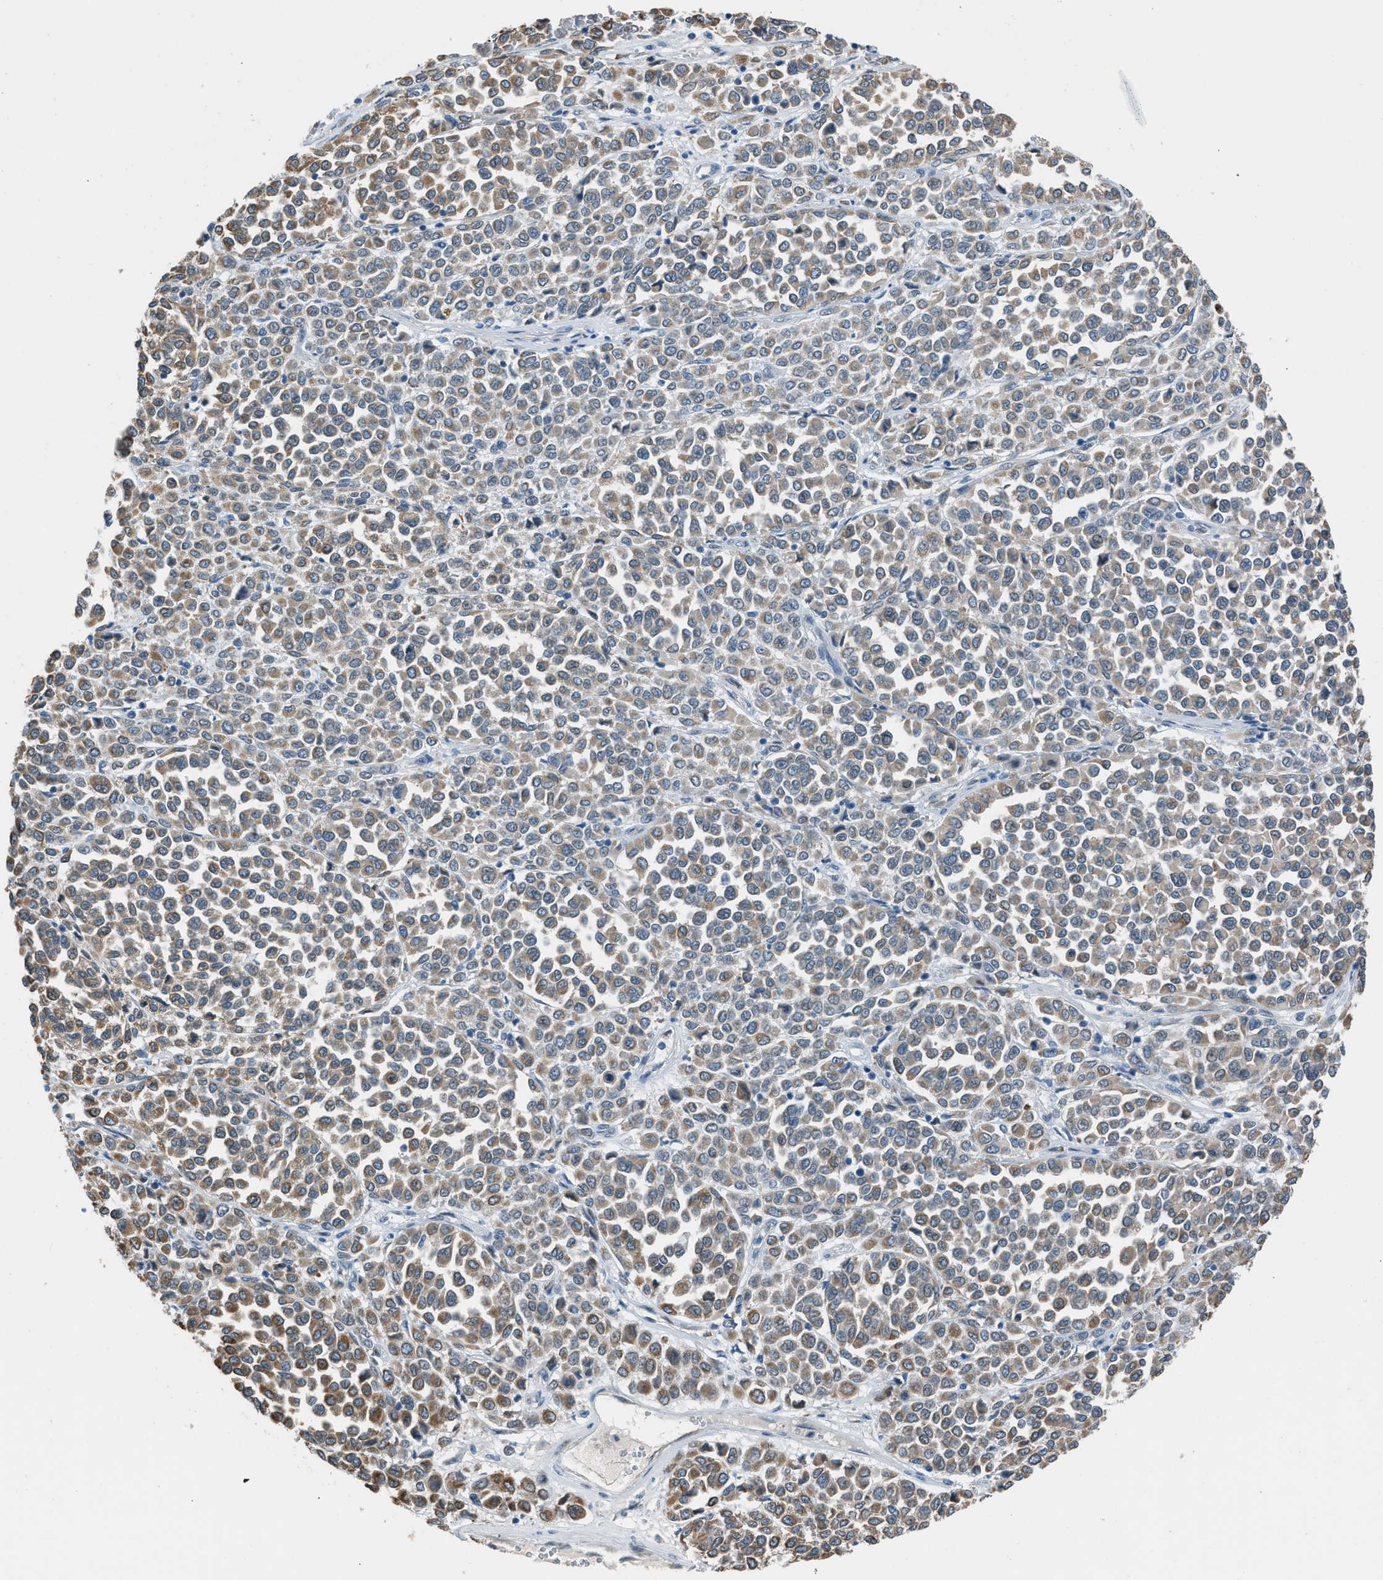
{"staining": {"intensity": "moderate", "quantity": "25%-75%", "location": "cytoplasmic/membranous"}, "tissue": "melanoma", "cell_type": "Tumor cells", "image_type": "cancer", "snomed": [{"axis": "morphology", "description": "Malignant melanoma, Metastatic site"}, {"axis": "topography", "description": "Pancreas"}], "caption": "Melanoma was stained to show a protein in brown. There is medium levels of moderate cytoplasmic/membranous expression in approximately 25%-75% of tumor cells.", "gene": "RNF41", "patient": {"sex": "female", "age": 30}}